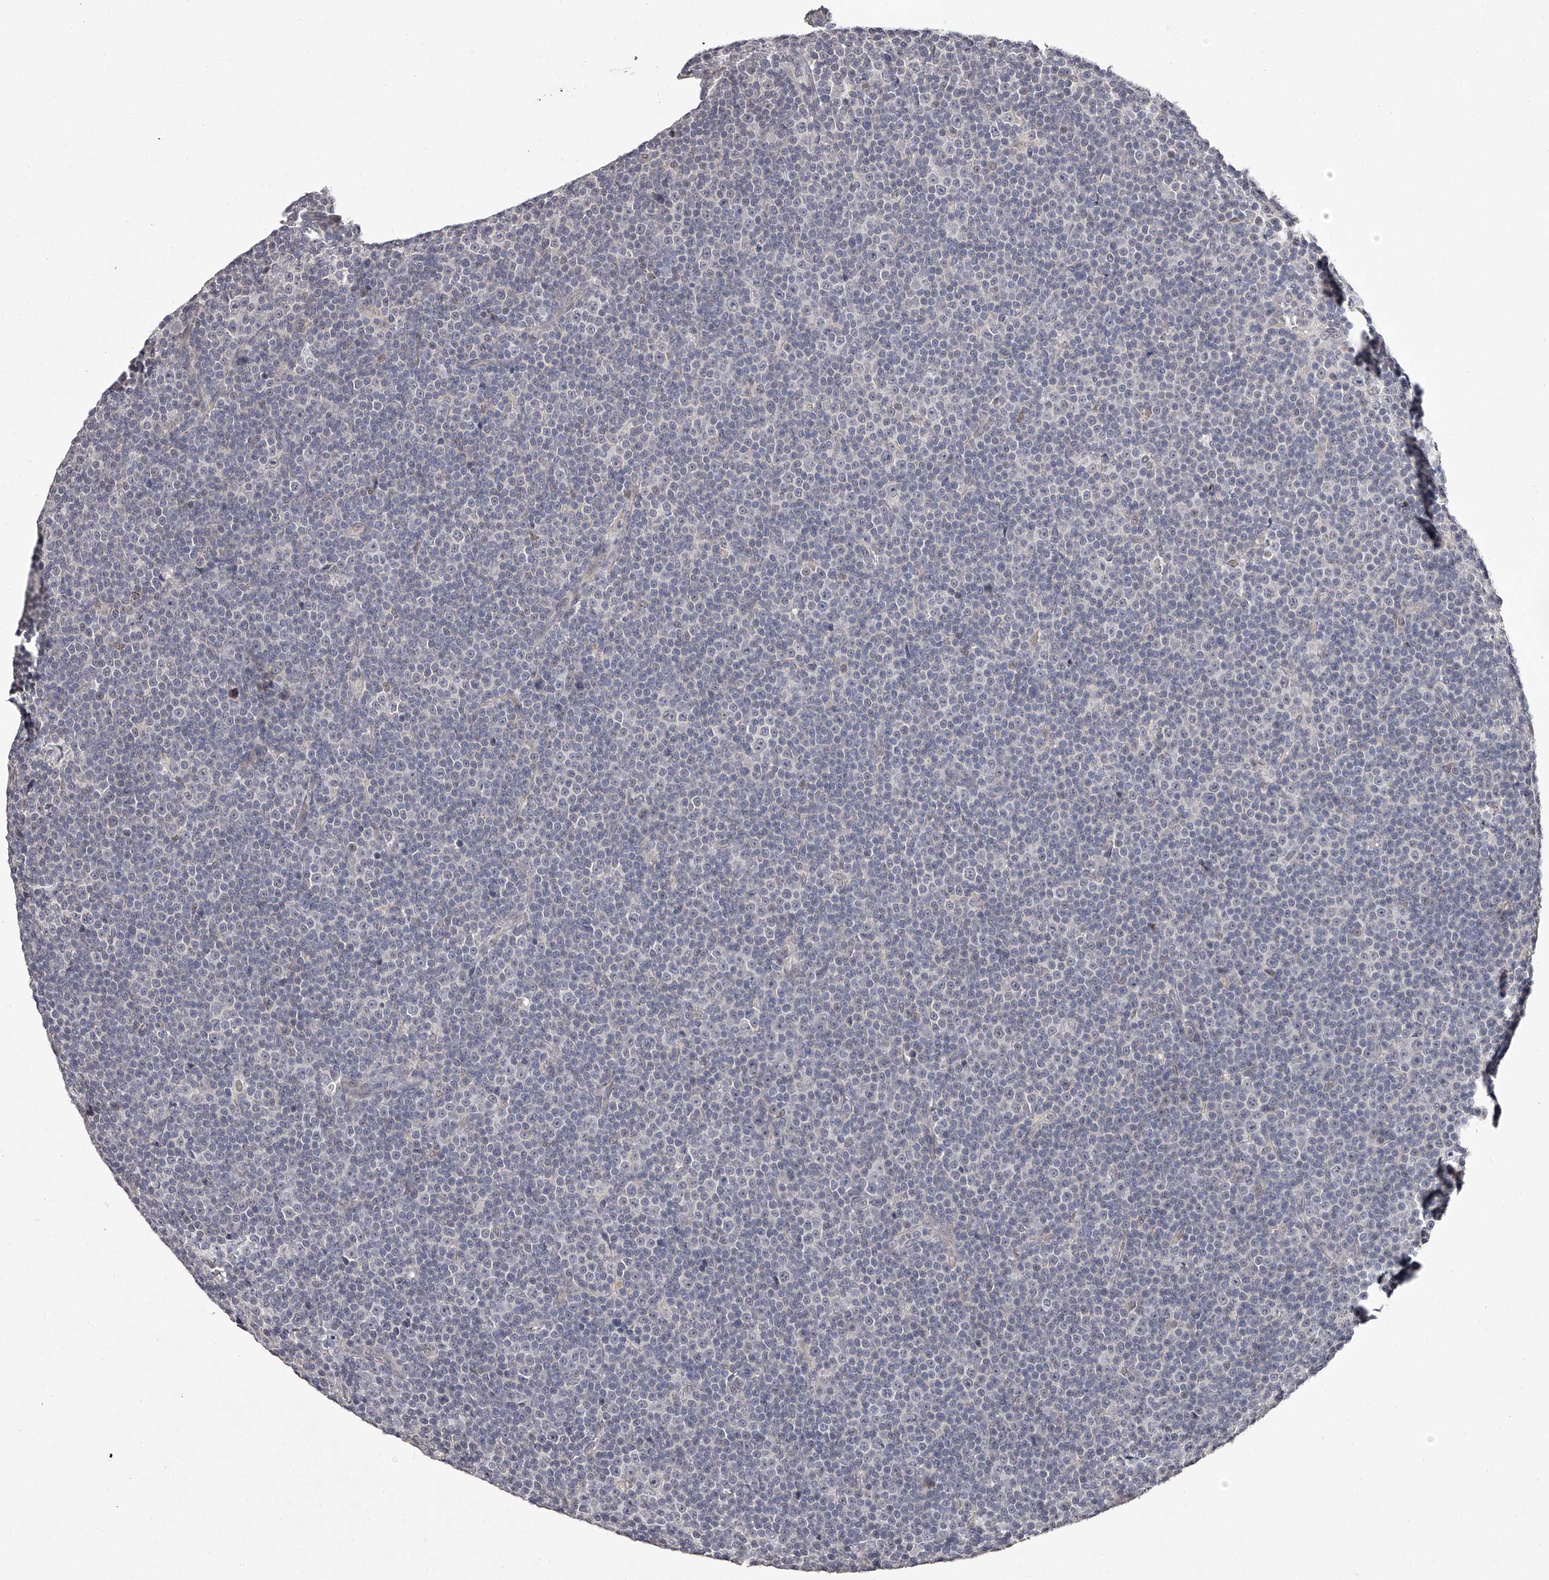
{"staining": {"intensity": "negative", "quantity": "none", "location": "none"}, "tissue": "lymphoma", "cell_type": "Tumor cells", "image_type": "cancer", "snomed": [{"axis": "morphology", "description": "Malignant lymphoma, non-Hodgkin's type, Low grade"}, {"axis": "topography", "description": "Lymph node"}], "caption": "Immunohistochemical staining of human malignant lymphoma, non-Hodgkin's type (low-grade) shows no significant positivity in tumor cells.", "gene": "NT5DC1", "patient": {"sex": "female", "age": 67}}